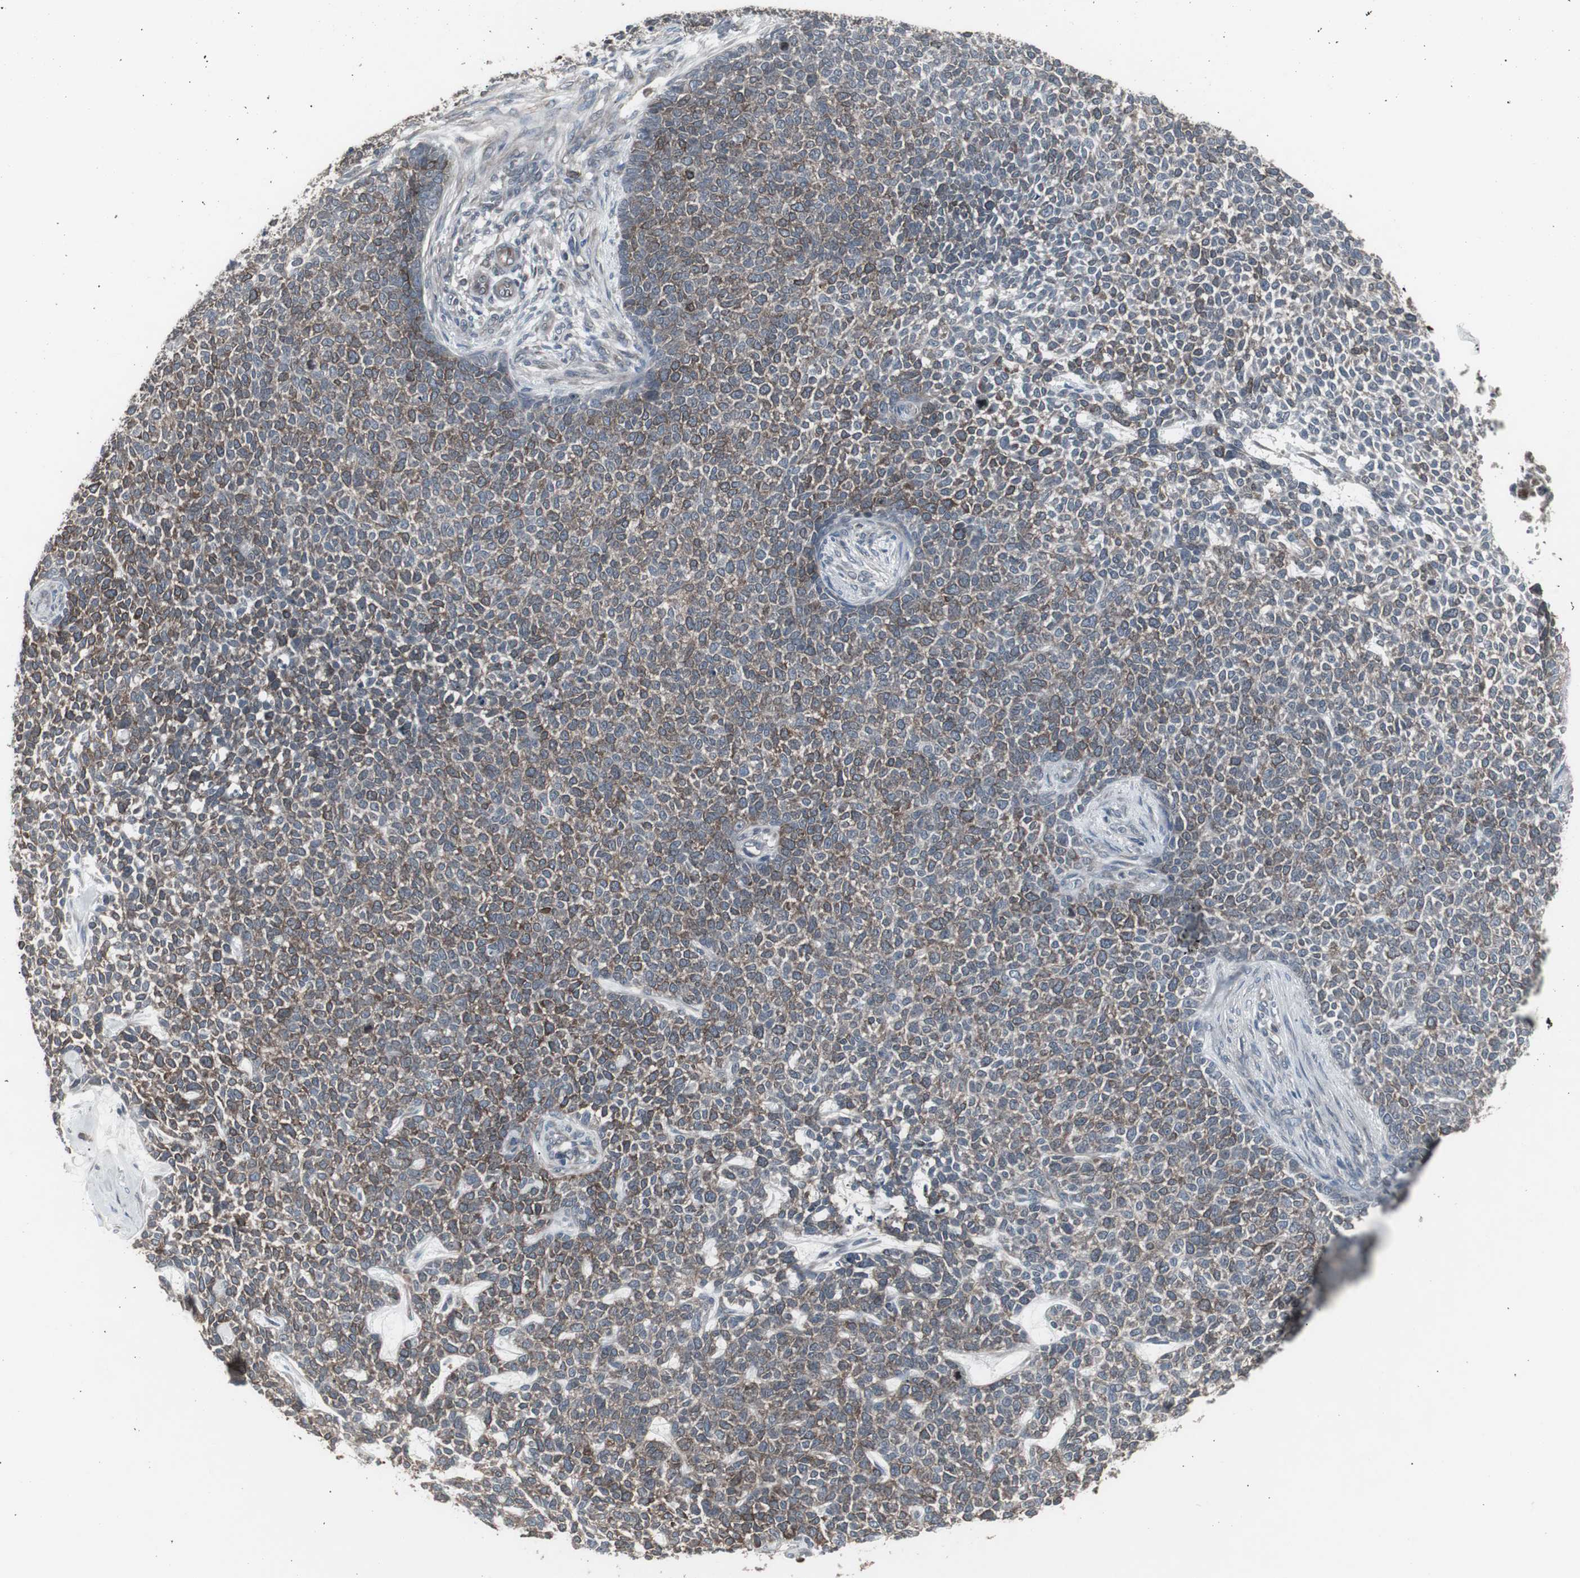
{"staining": {"intensity": "moderate", "quantity": "<25%", "location": "cytoplasmic/membranous"}, "tissue": "skin cancer", "cell_type": "Tumor cells", "image_type": "cancer", "snomed": [{"axis": "morphology", "description": "Basal cell carcinoma"}, {"axis": "topography", "description": "Skin"}], "caption": "A photomicrograph showing moderate cytoplasmic/membranous positivity in approximately <25% of tumor cells in basal cell carcinoma (skin), as visualized by brown immunohistochemical staining.", "gene": "SSTR2", "patient": {"sex": "female", "age": 84}}